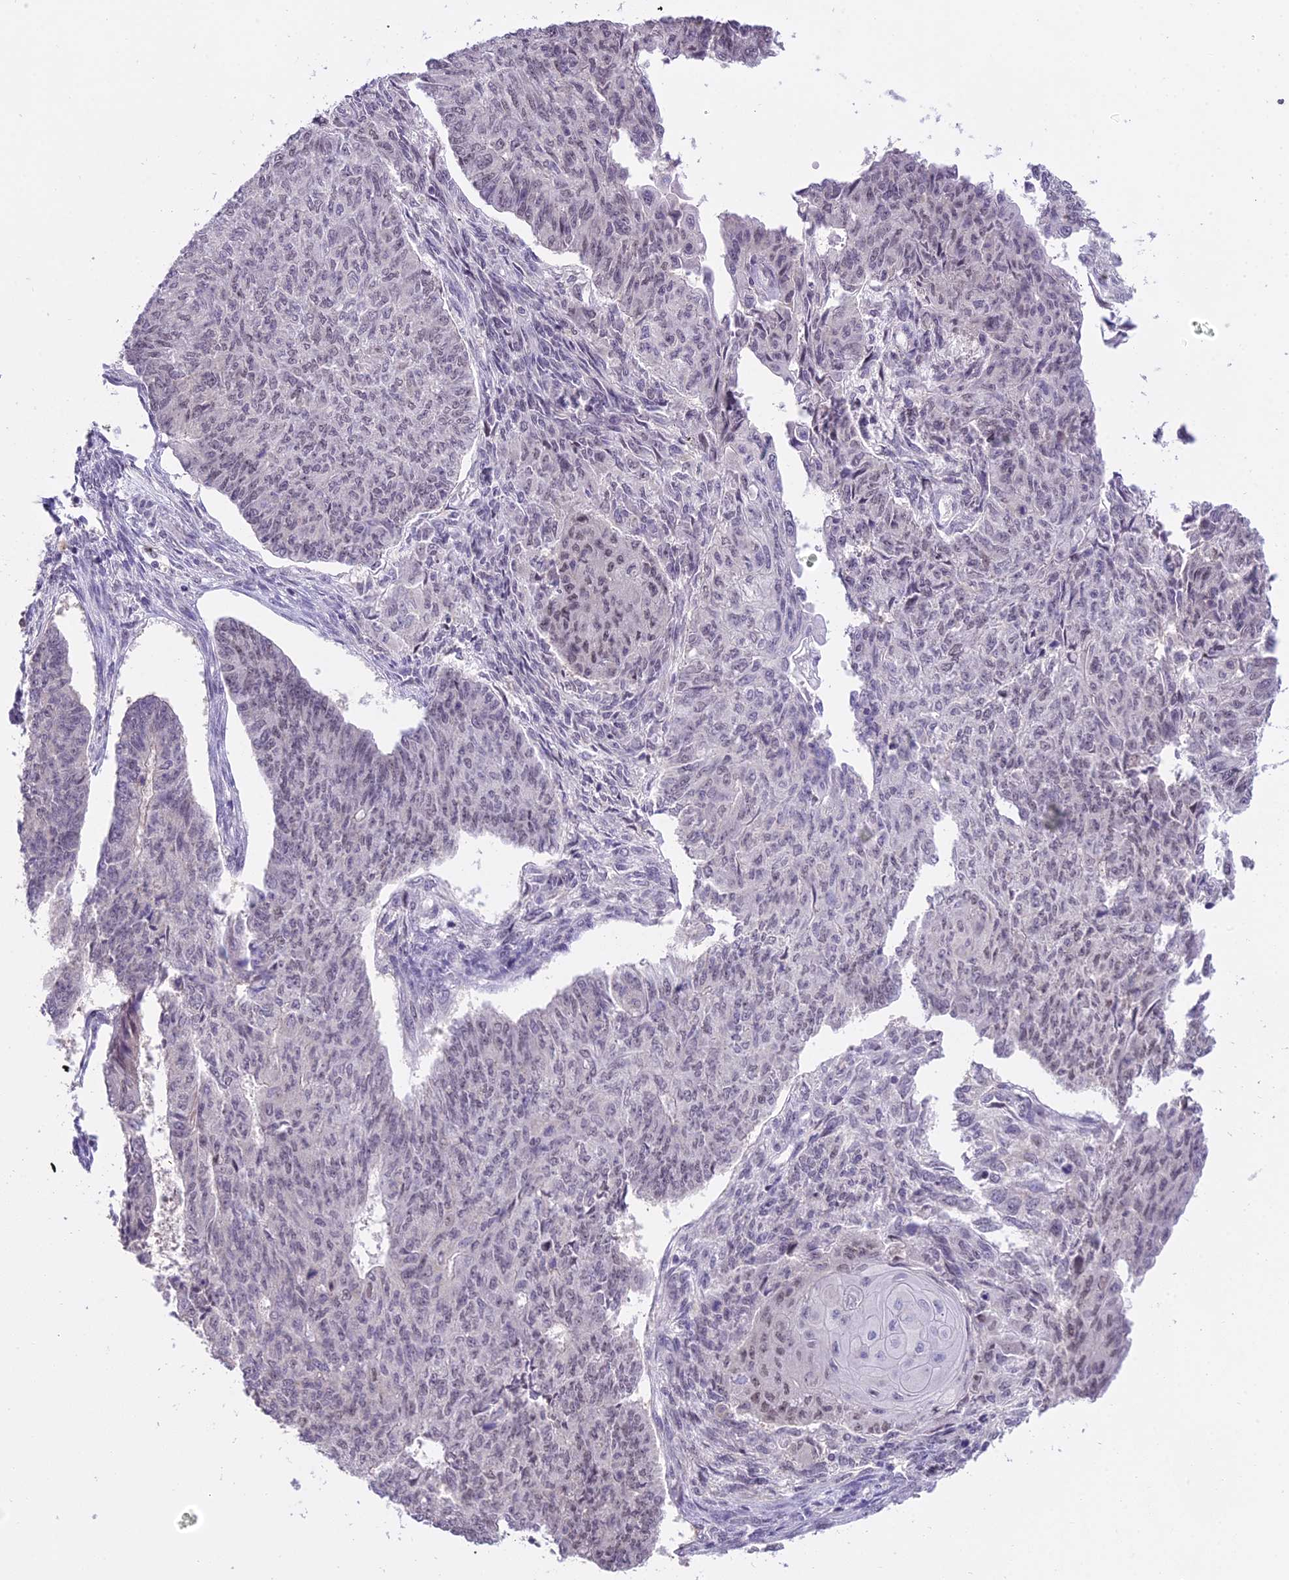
{"staining": {"intensity": "negative", "quantity": "none", "location": "none"}, "tissue": "endometrial cancer", "cell_type": "Tumor cells", "image_type": "cancer", "snomed": [{"axis": "morphology", "description": "Adenocarcinoma, NOS"}, {"axis": "topography", "description": "Endometrium"}], "caption": "The histopathology image exhibits no staining of tumor cells in endometrial cancer (adenocarcinoma).", "gene": "MAT2A", "patient": {"sex": "female", "age": 32}}